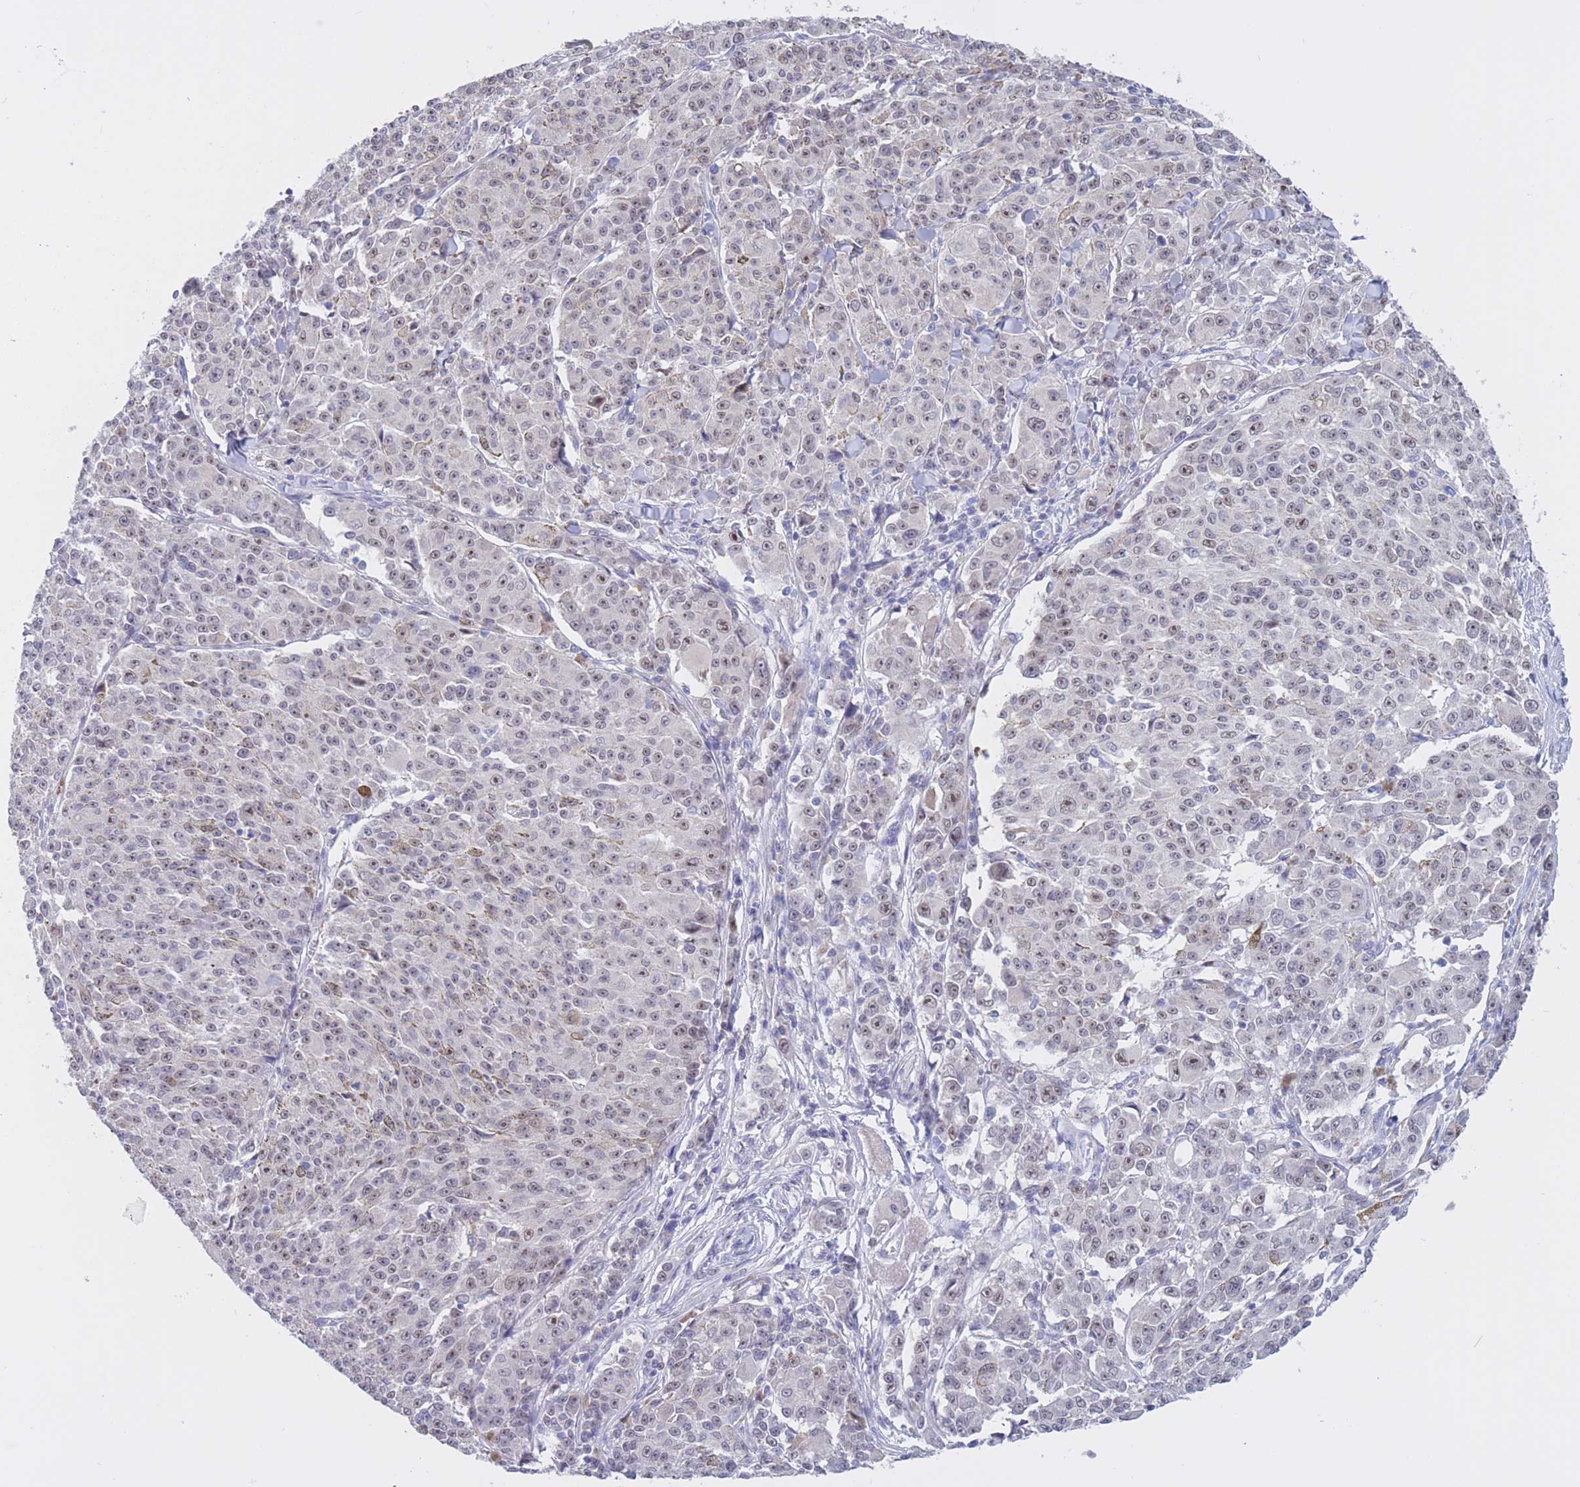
{"staining": {"intensity": "moderate", "quantity": "25%-75%", "location": "nuclear"}, "tissue": "melanoma", "cell_type": "Tumor cells", "image_type": "cancer", "snomed": [{"axis": "morphology", "description": "Malignant melanoma, NOS"}, {"axis": "topography", "description": "Skin"}], "caption": "Moderate nuclear staining for a protein is appreciated in about 25%-75% of tumor cells of melanoma using immunohistochemistry.", "gene": "BOP1", "patient": {"sex": "female", "age": 52}}